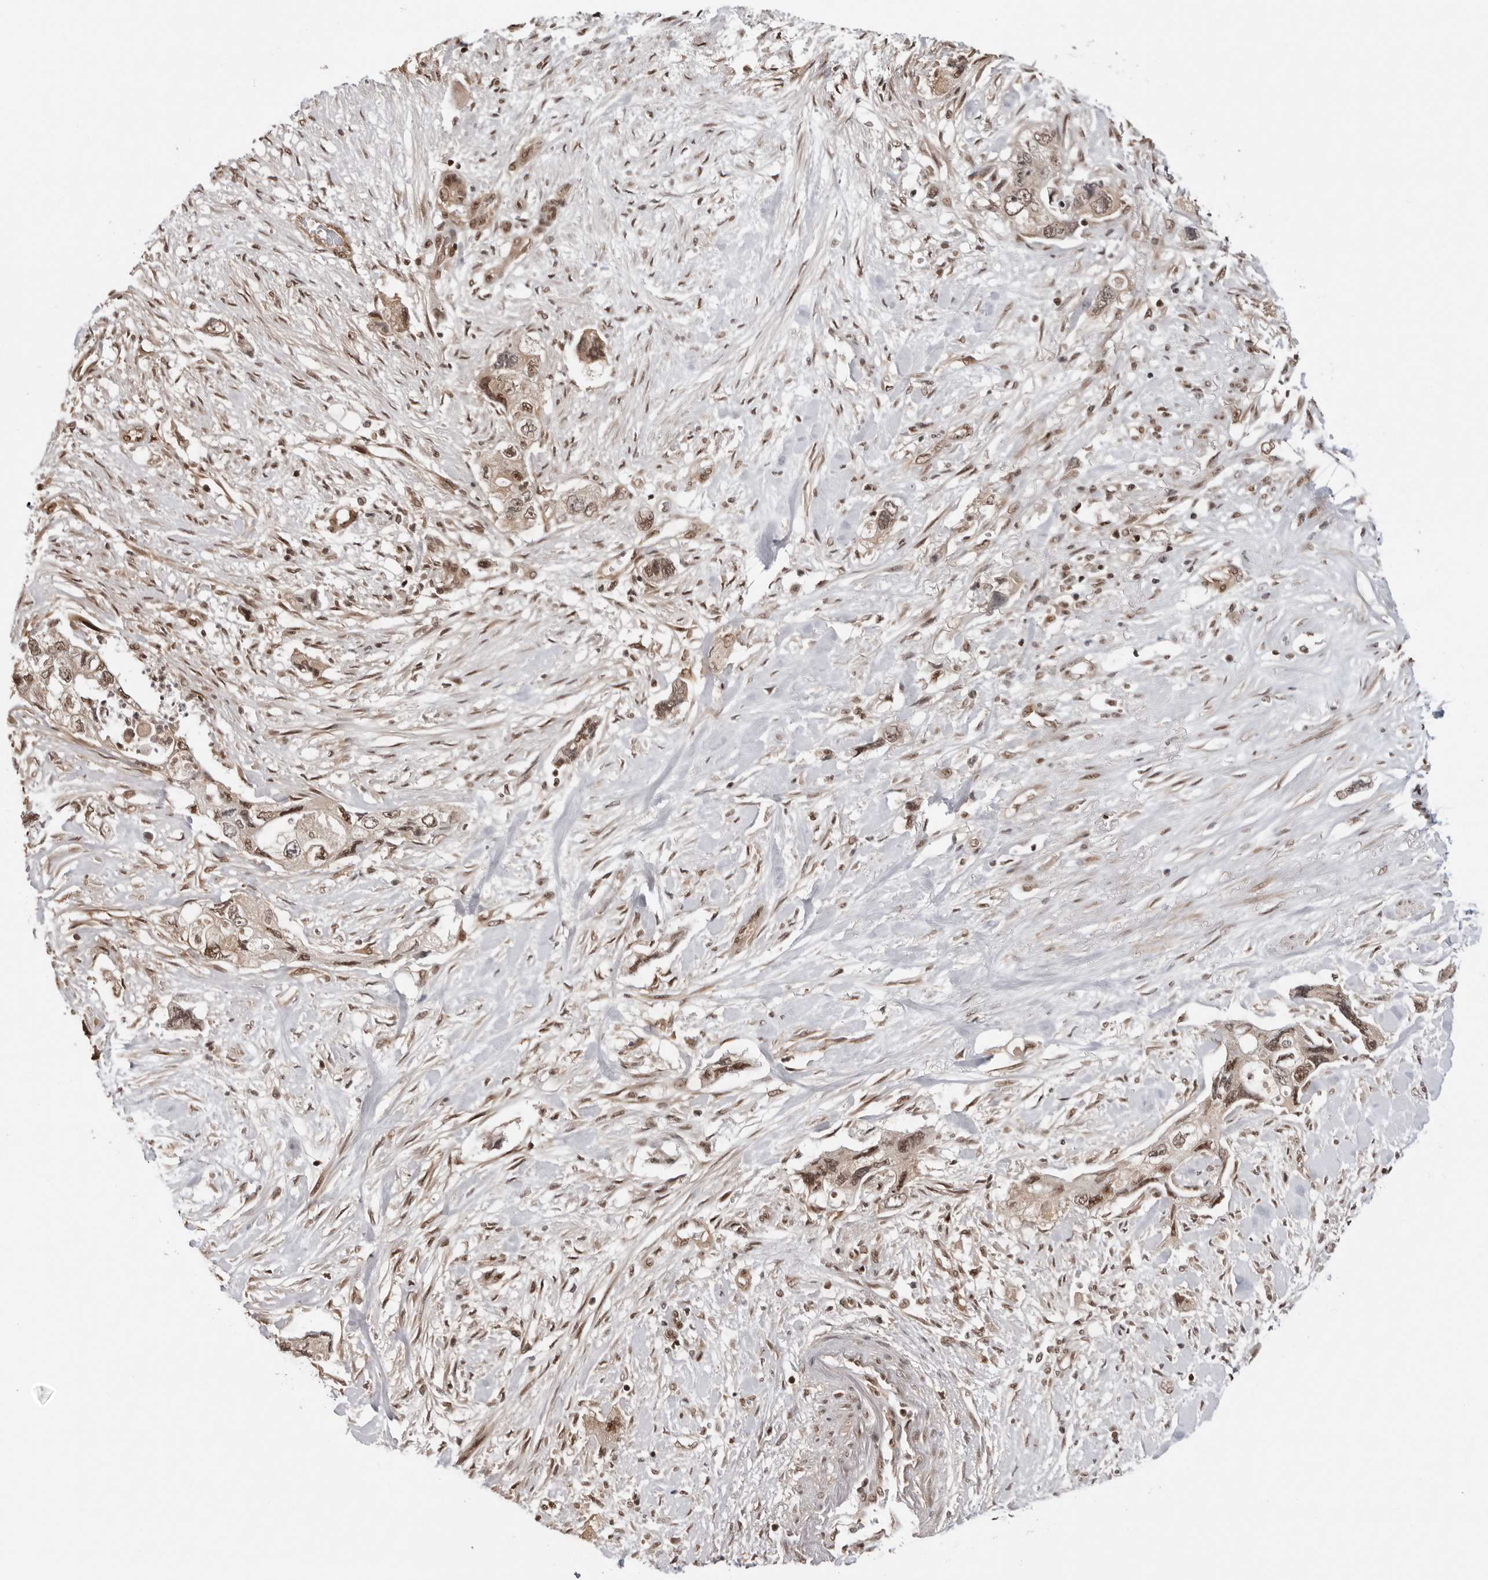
{"staining": {"intensity": "moderate", "quantity": "25%-75%", "location": "nuclear"}, "tissue": "pancreatic cancer", "cell_type": "Tumor cells", "image_type": "cancer", "snomed": [{"axis": "morphology", "description": "Adenocarcinoma, NOS"}, {"axis": "topography", "description": "Pancreas"}], "caption": "A medium amount of moderate nuclear staining is identified in about 25%-75% of tumor cells in adenocarcinoma (pancreatic) tissue.", "gene": "SDE2", "patient": {"sex": "female", "age": 73}}